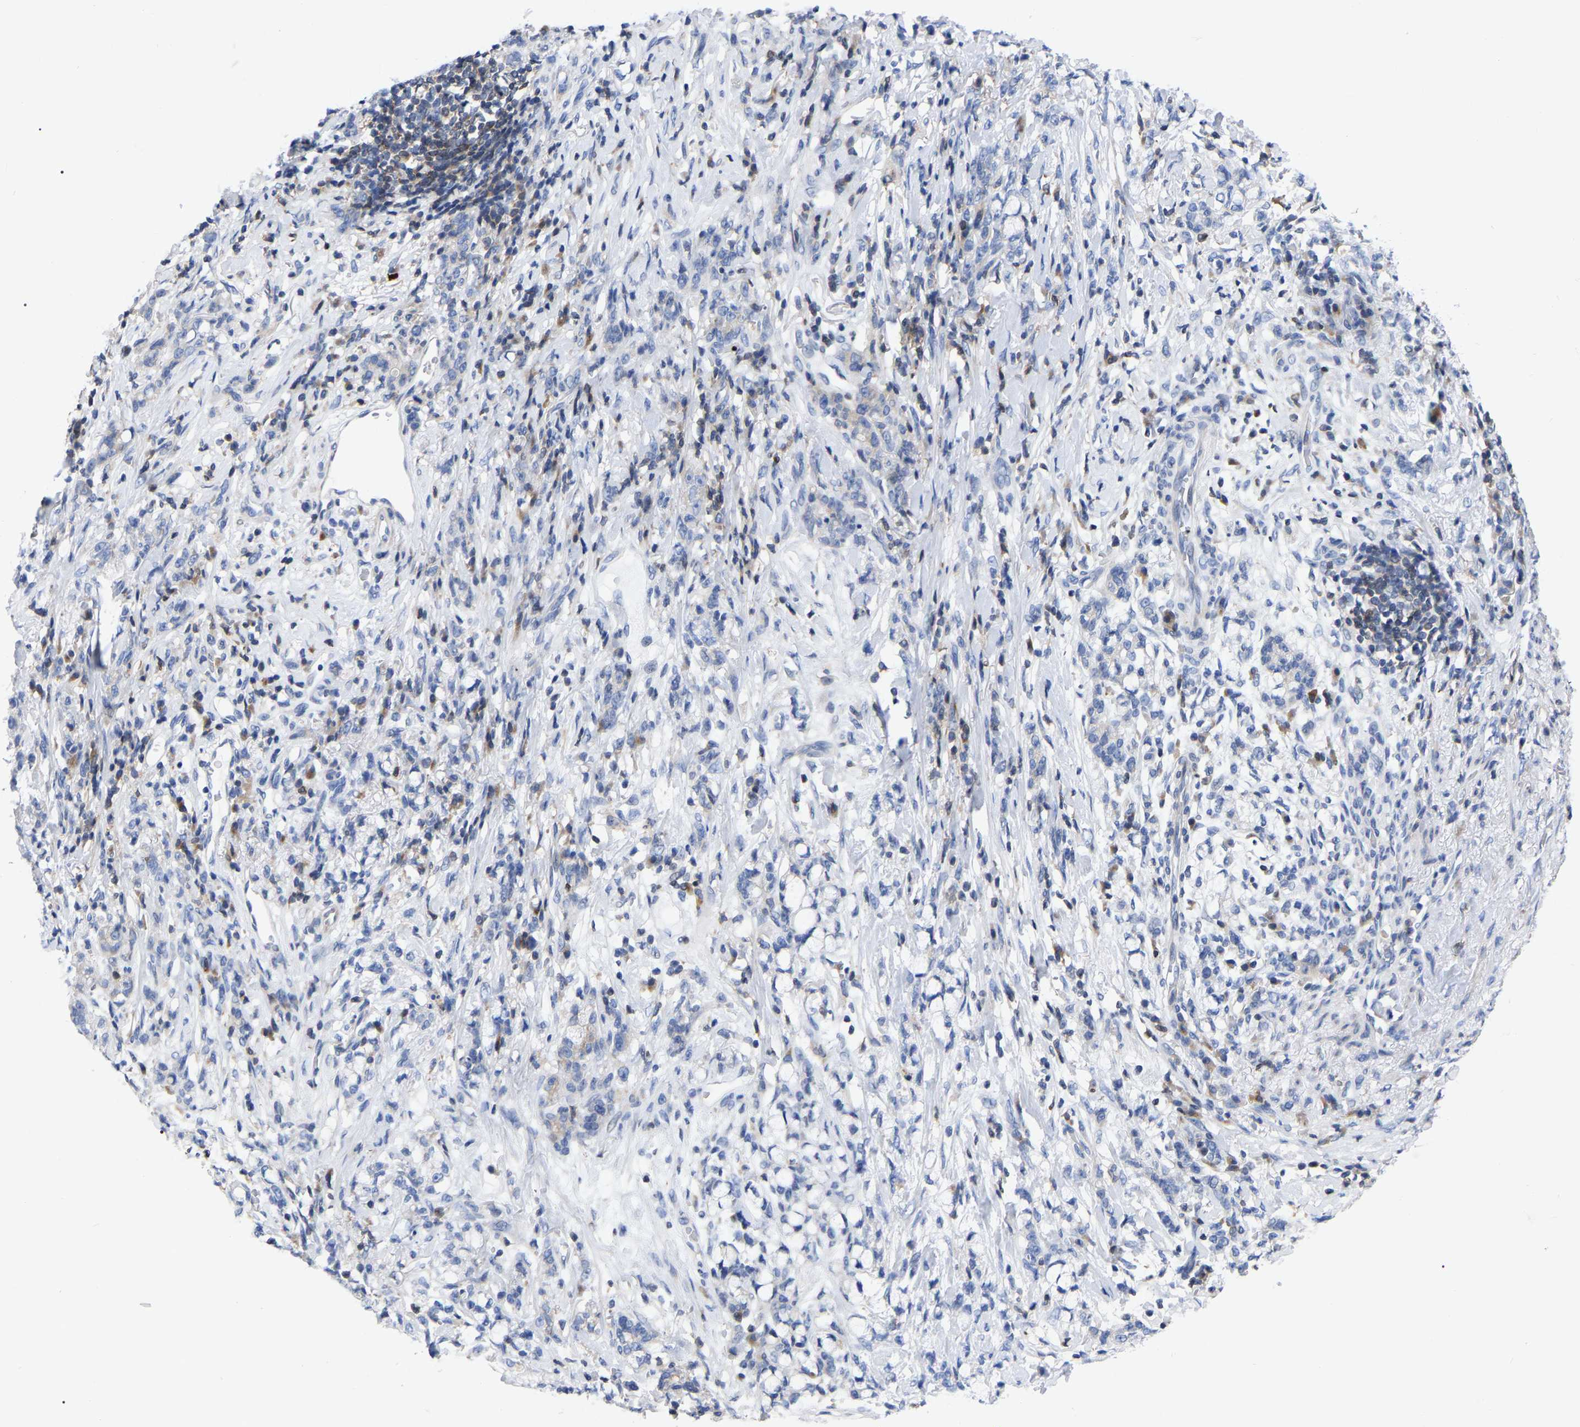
{"staining": {"intensity": "negative", "quantity": "none", "location": "none"}, "tissue": "stomach cancer", "cell_type": "Tumor cells", "image_type": "cancer", "snomed": [{"axis": "morphology", "description": "Adenocarcinoma, NOS"}, {"axis": "topography", "description": "Stomach, lower"}], "caption": "A histopathology image of adenocarcinoma (stomach) stained for a protein exhibits no brown staining in tumor cells.", "gene": "PTPN7", "patient": {"sex": "male", "age": 88}}